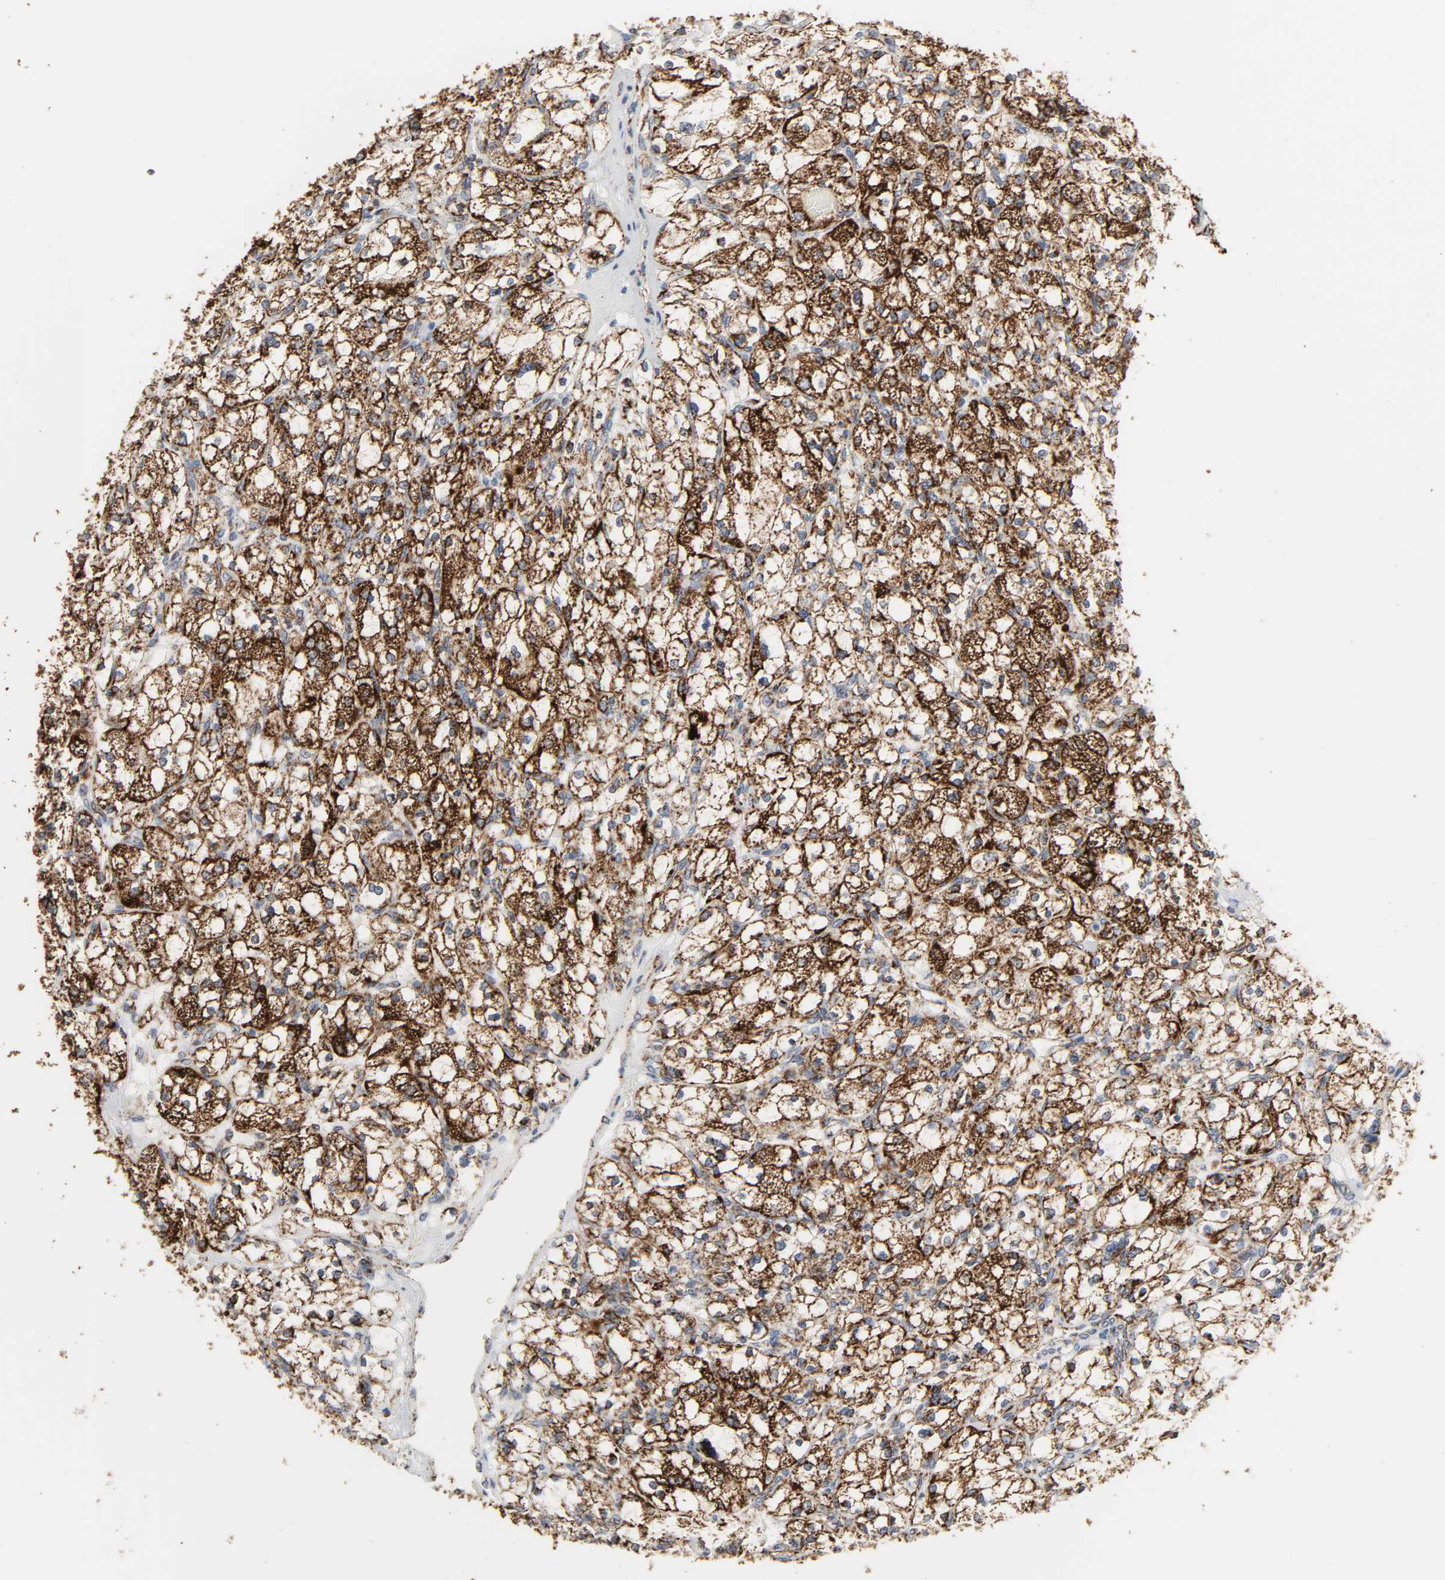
{"staining": {"intensity": "strong", "quantity": ">75%", "location": "cytoplasmic/membranous"}, "tissue": "renal cancer", "cell_type": "Tumor cells", "image_type": "cancer", "snomed": [{"axis": "morphology", "description": "Adenocarcinoma, NOS"}, {"axis": "topography", "description": "Kidney"}], "caption": "Immunohistochemical staining of human adenocarcinoma (renal) exhibits high levels of strong cytoplasmic/membranous staining in about >75% of tumor cells. (DAB IHC with brightfield microscopy, high magnification).", "gene": "ACAT1", "patient": {"sex": "female", "age": 83}}